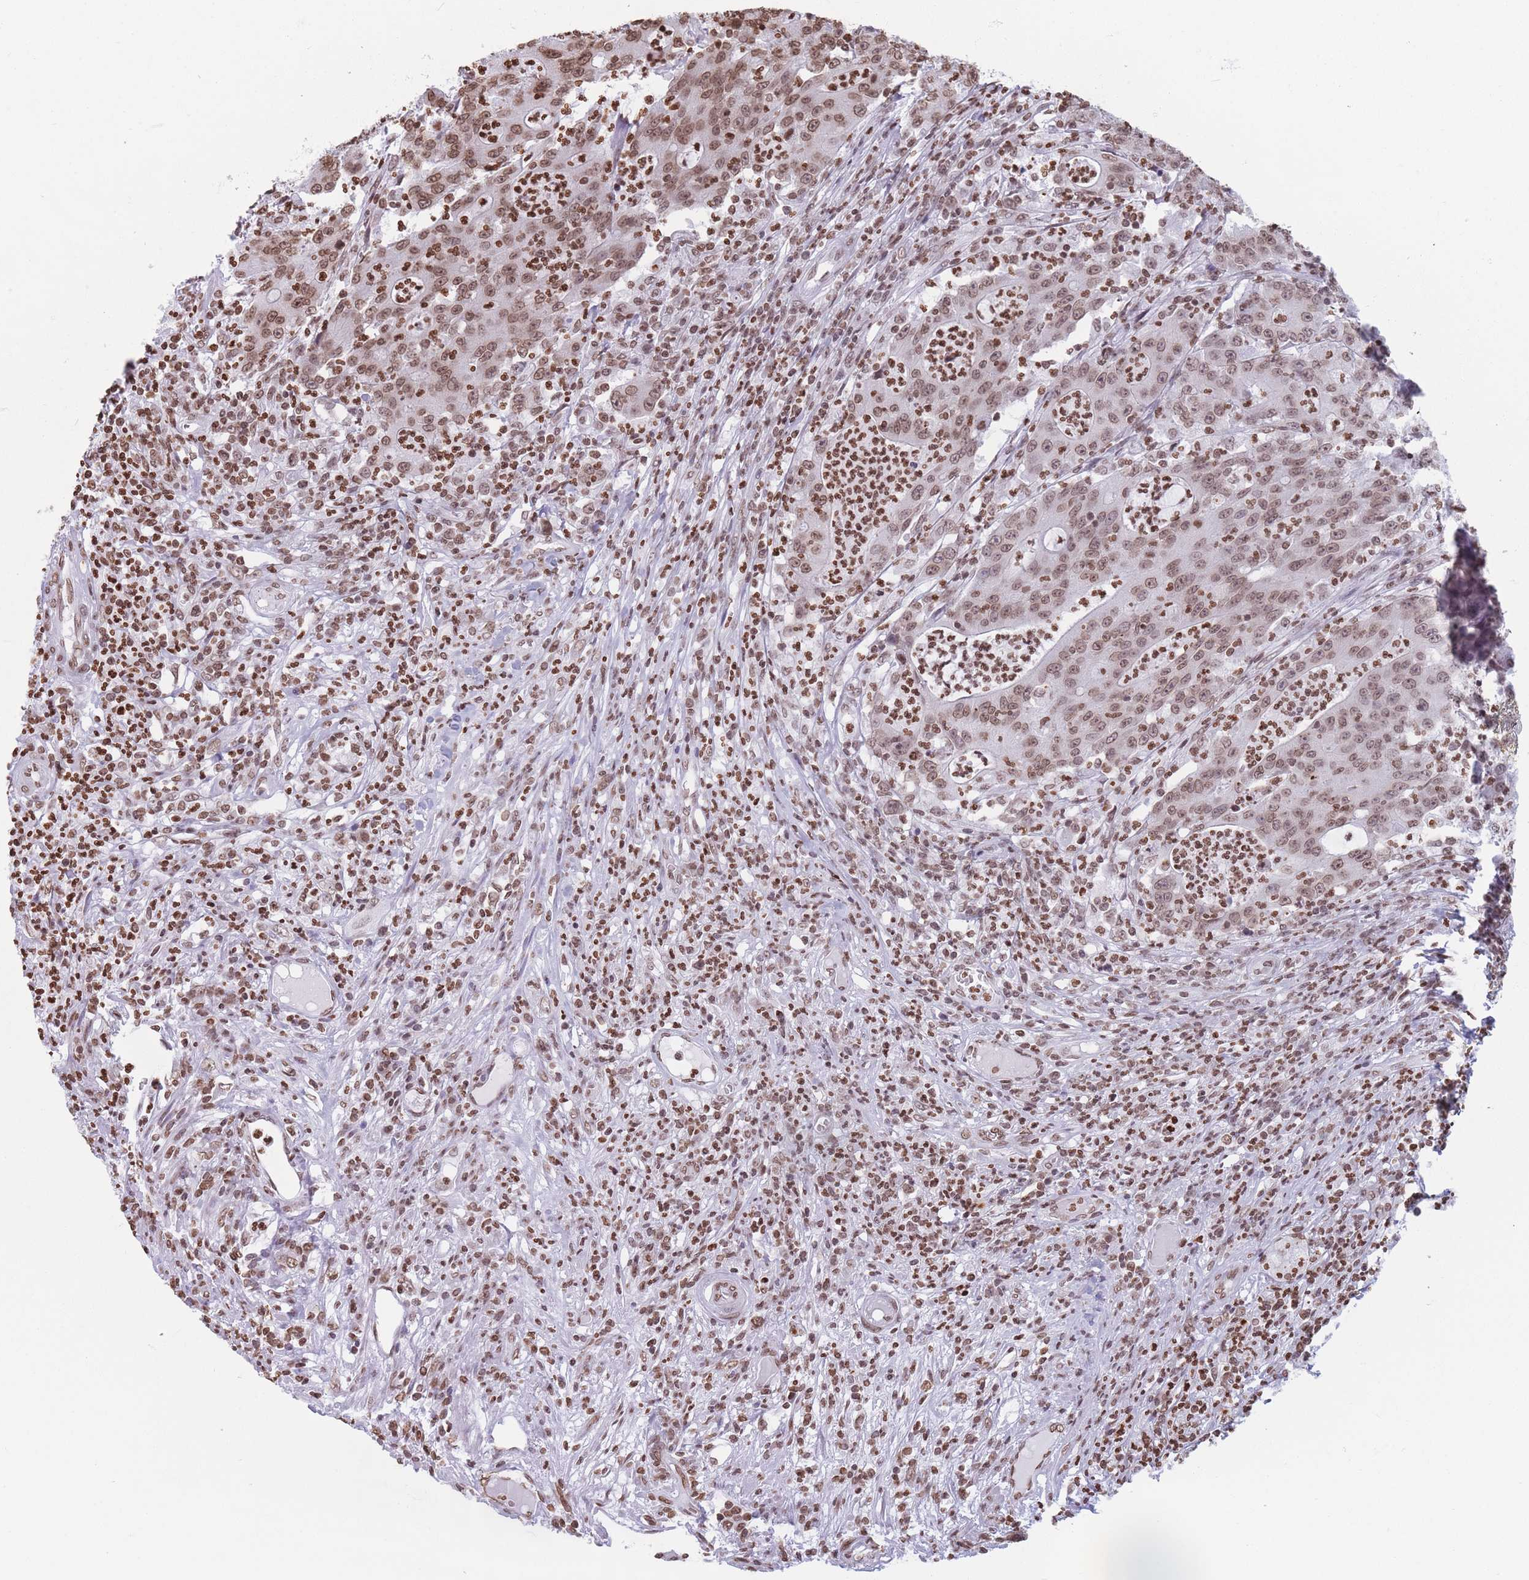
{"staining": {"intensity": "moderate", "quantity": ">75%", "location": "nuclear"}, "tissue": "colorectal cancer", "cell_type": "Tumor cells", "image_type": "cancer", "snomed": [{"axis": "morphology", "description": "Adenocarcinoma, NOS"}, {"axis": "topography", "description": "Colon"}], "caption": "A medium amount of moderate nuclear positivity is seen in approximately >75% of tumor cells in colorectal adenocarcinoma tissue.", "gene": "RYK", "patient": {"sex": "male", "age": 83}}